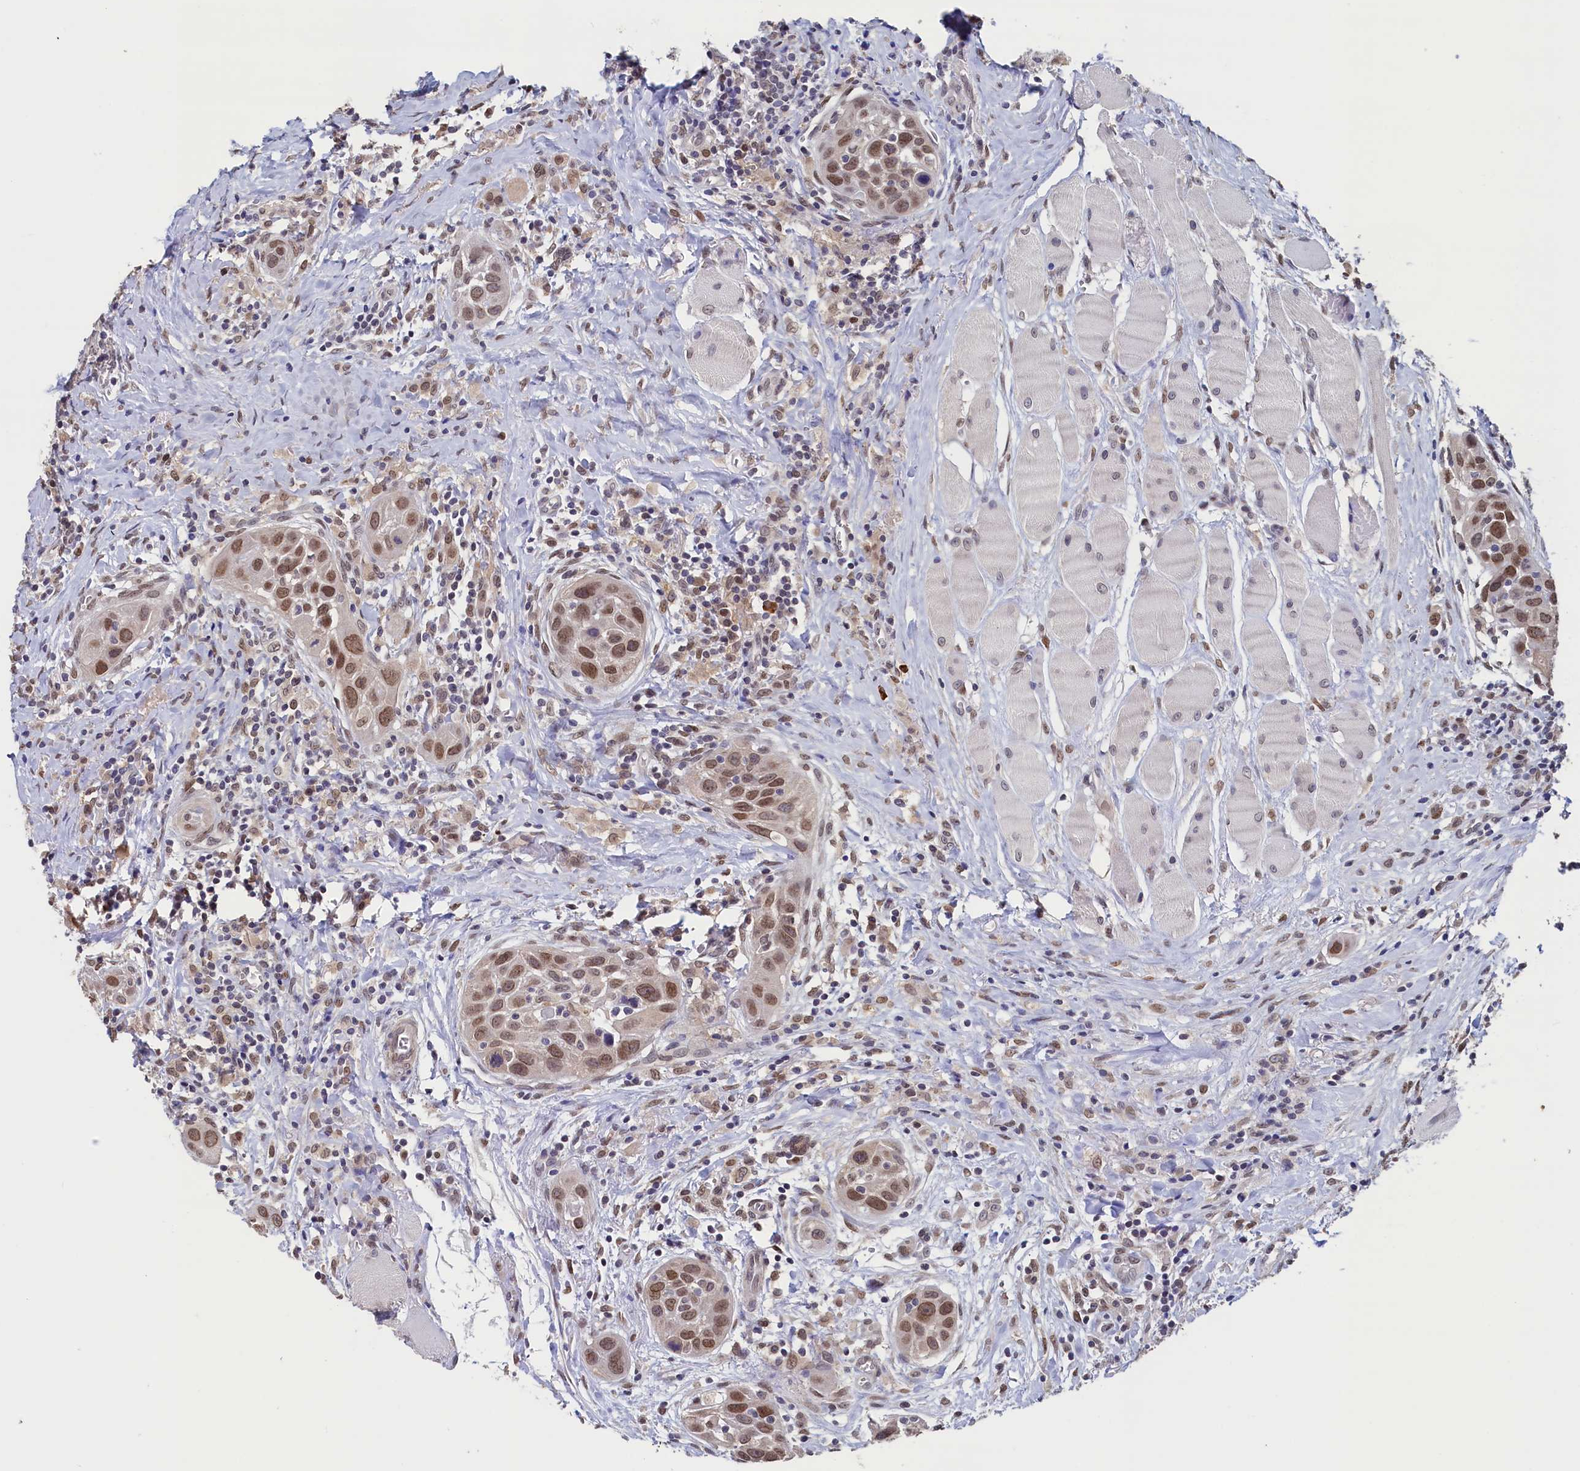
{"staining": {"intensity": "moderate", "quantity": ">75%", "location": "nuclear"}, "tissue": "head and neck cancer", "cell_type": "Tumor cells", "image_type": "cancer", "snomed": [{"axis": "morphology", "description": "Squamous cell carcinoma, NOS"}, {"axis": "topography", "description": "Oral tissue"}, {"axis": "topography", "description": "Head-Neck"}], "caption": "High-magnification brightfield microscopy of head and neck cancer stained with DAB (3,3'-diaminobenzidine) (brown) and counterstained with hematoxylin (blue). tumor cells exhibit moderate nuclear expression is seen in approximately>75% of cells.", "gene": "AHCY", "patient": {"sex": "female", "age": 50}}